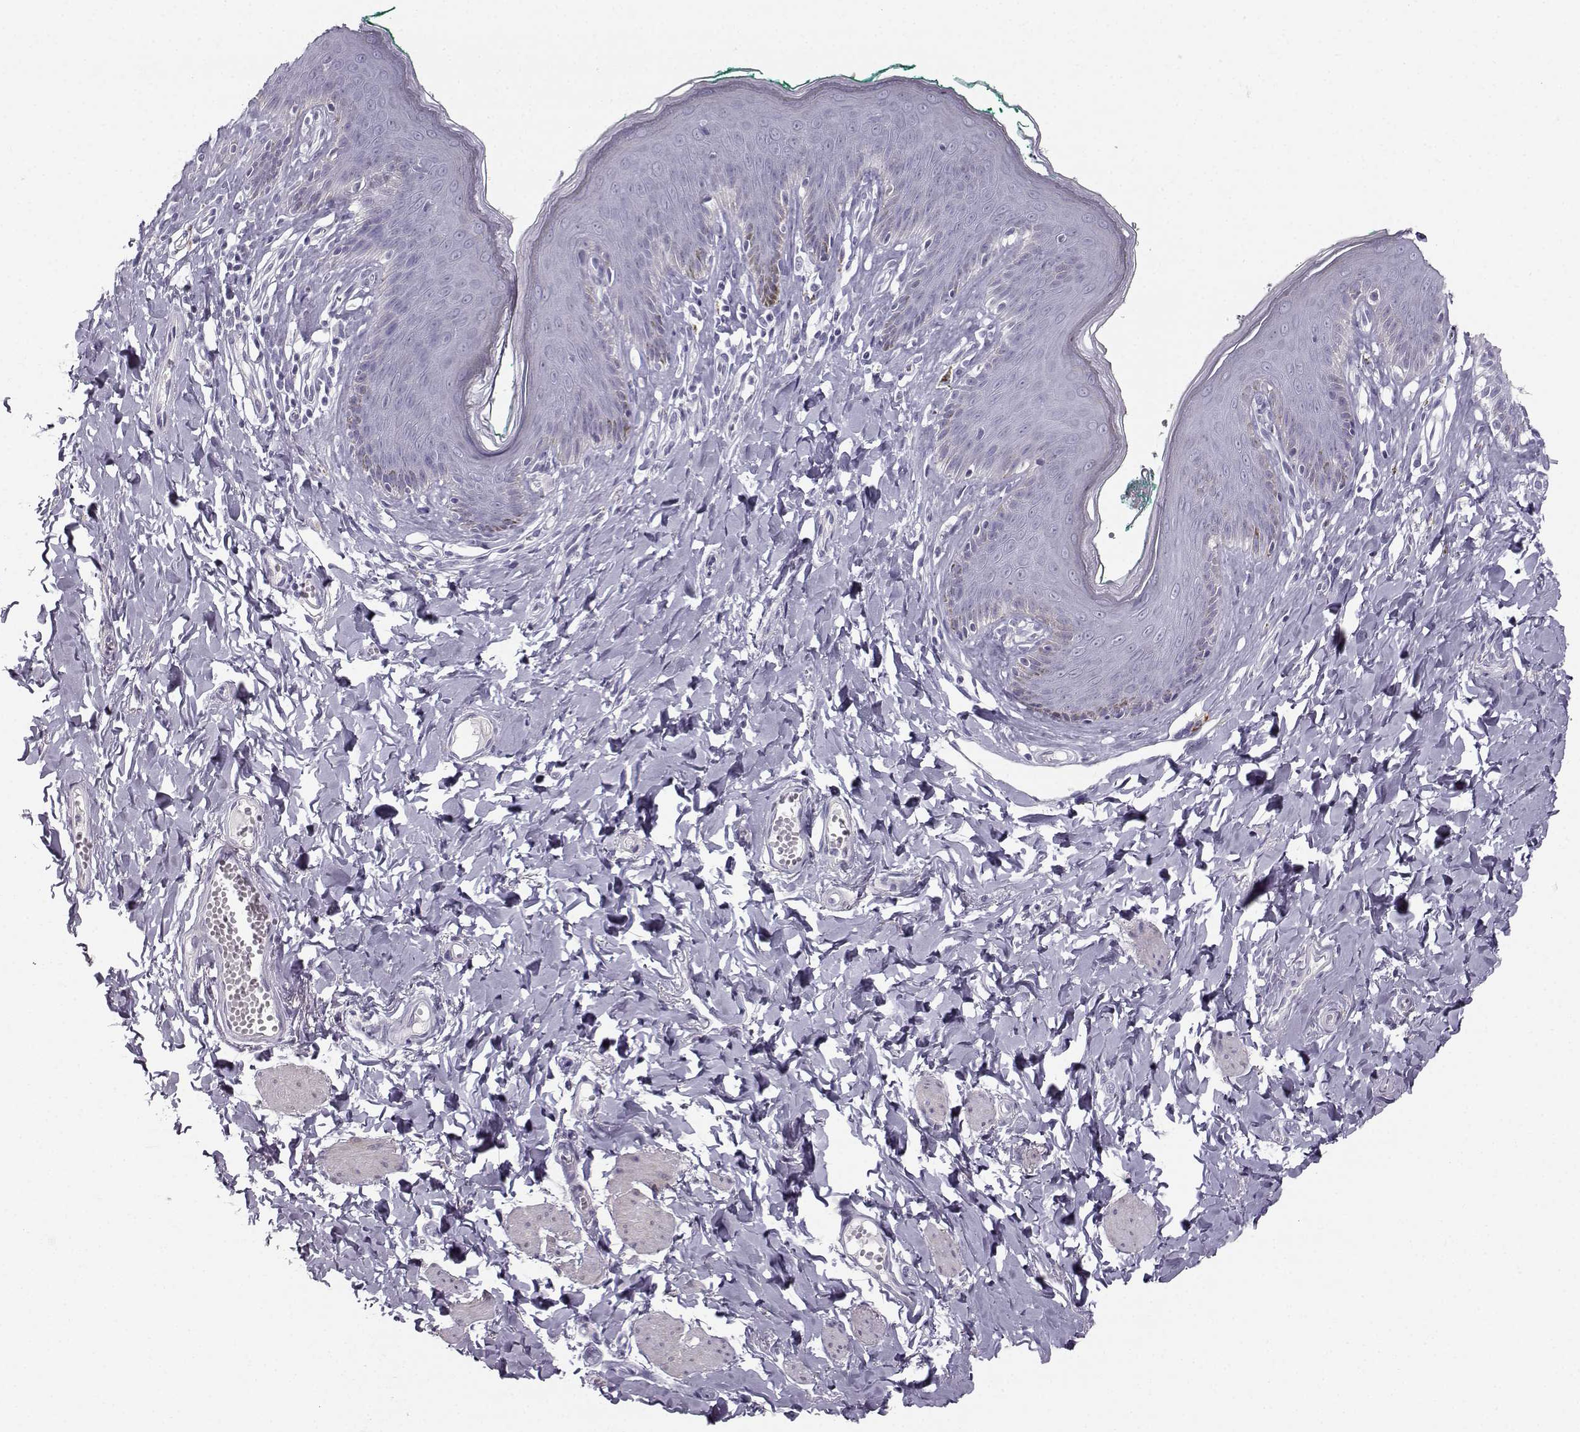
{"staining": {"intensity": "negative", "quantity": "none", "location": "none"}, "tissue": "skin", "cell_type": "Epidermal cells", "image_type": "normal", "snomed": [{"axis": "morphology", "description": "Normal tissue, NOS"}, {"axis": "topography", "description": "Vulva"}], "caption": "Immunohistochemical staining of unremarkable human skin shows no significant expression in epidermal cells.", "gene": "CASR", "patient": {"sex": "female", "age": 66}}